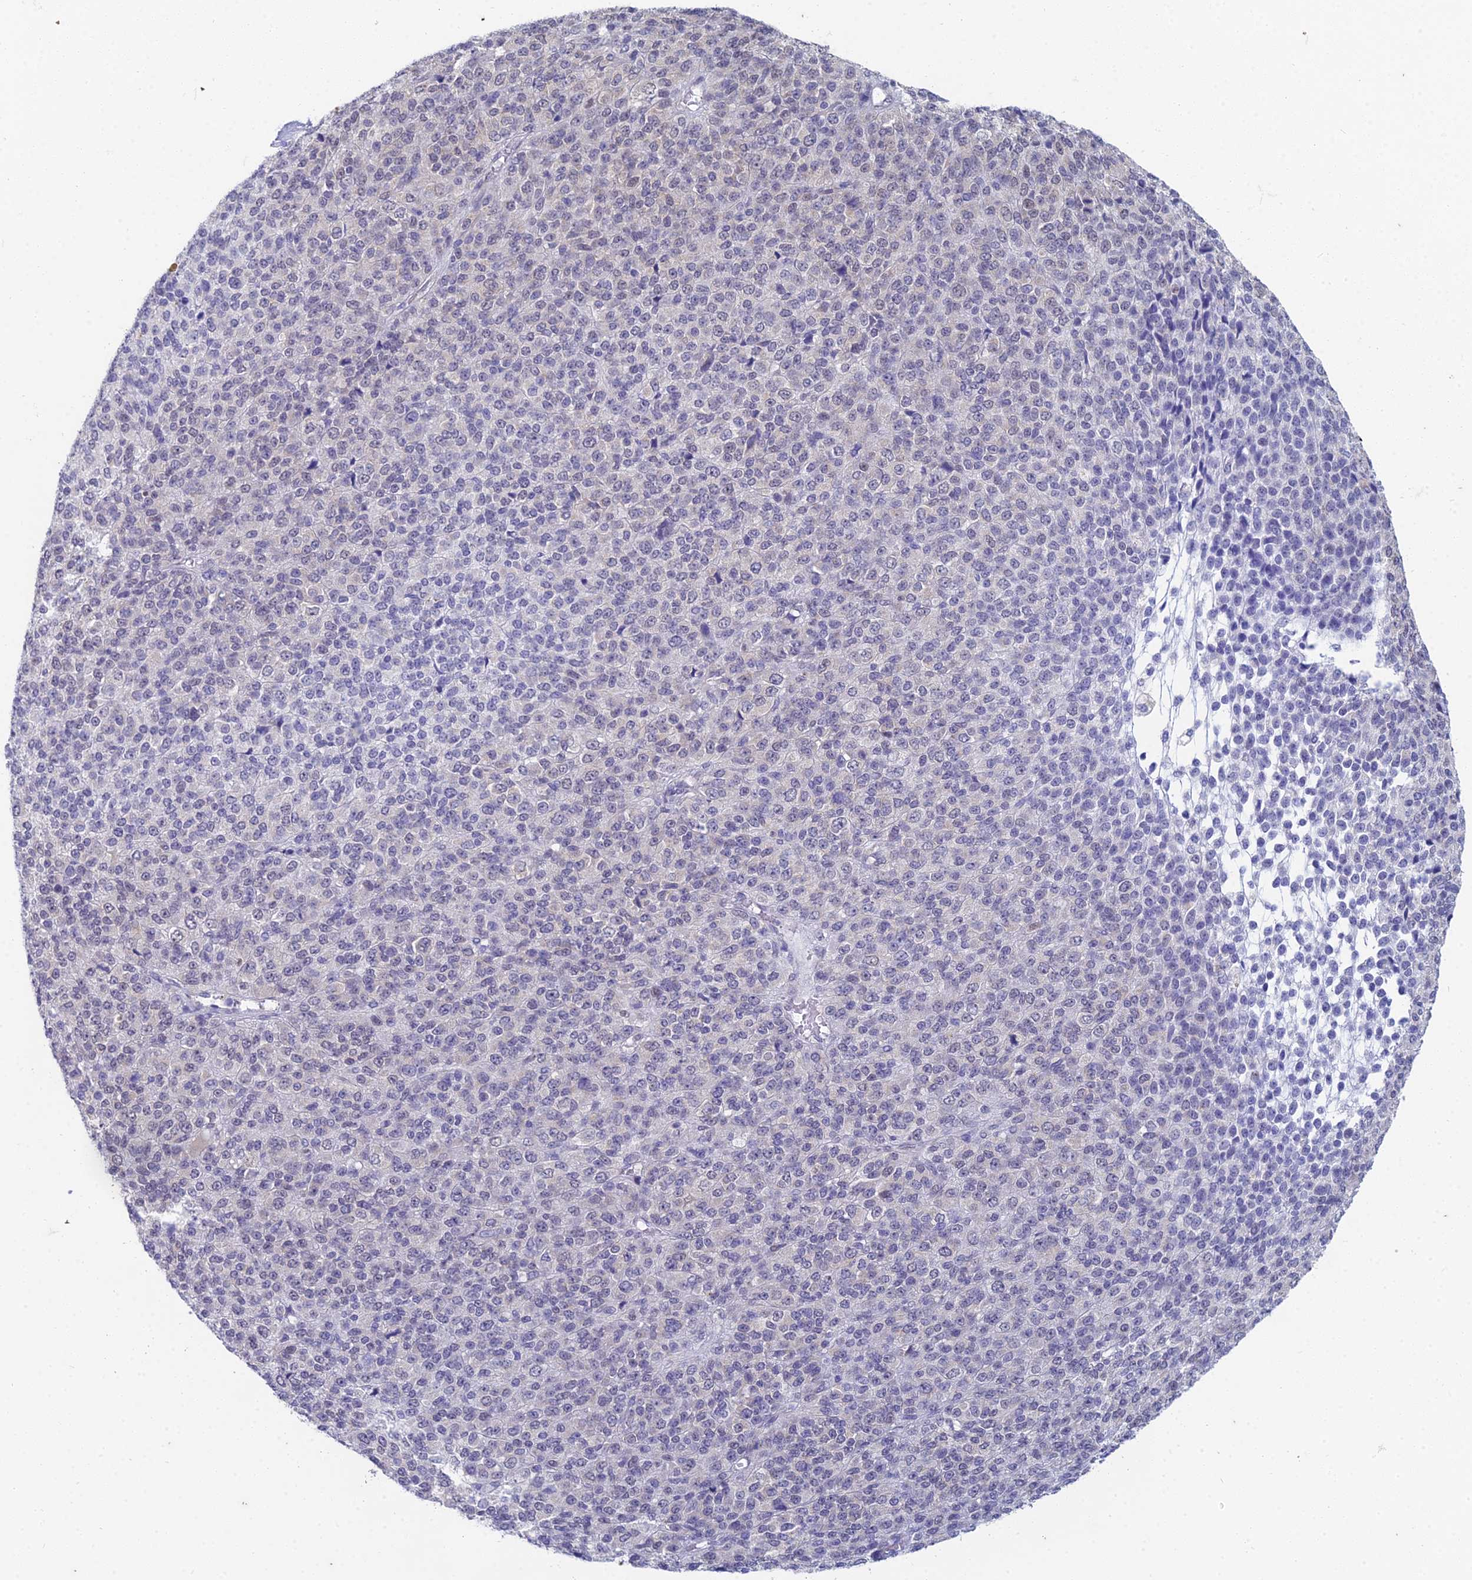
{"staining": {"intensity": "negative", "quantity": "none", "location": "none"}, "tissue": "melanoma", "cell_type": "Tumor cells", "image_type": "cancer", "snomed": [{"axis": "morphology", "description": "Malignant melanoma, Metastatic site"}, {"axis": "topography", "description": "Brain"}], "caption": "The photomicrograph displays no significant positivity in tumor cells of malignant melanoma (metastatic site).", "gene": "EEF2KMT", "patient": {"sex": "female", "age": 56}}